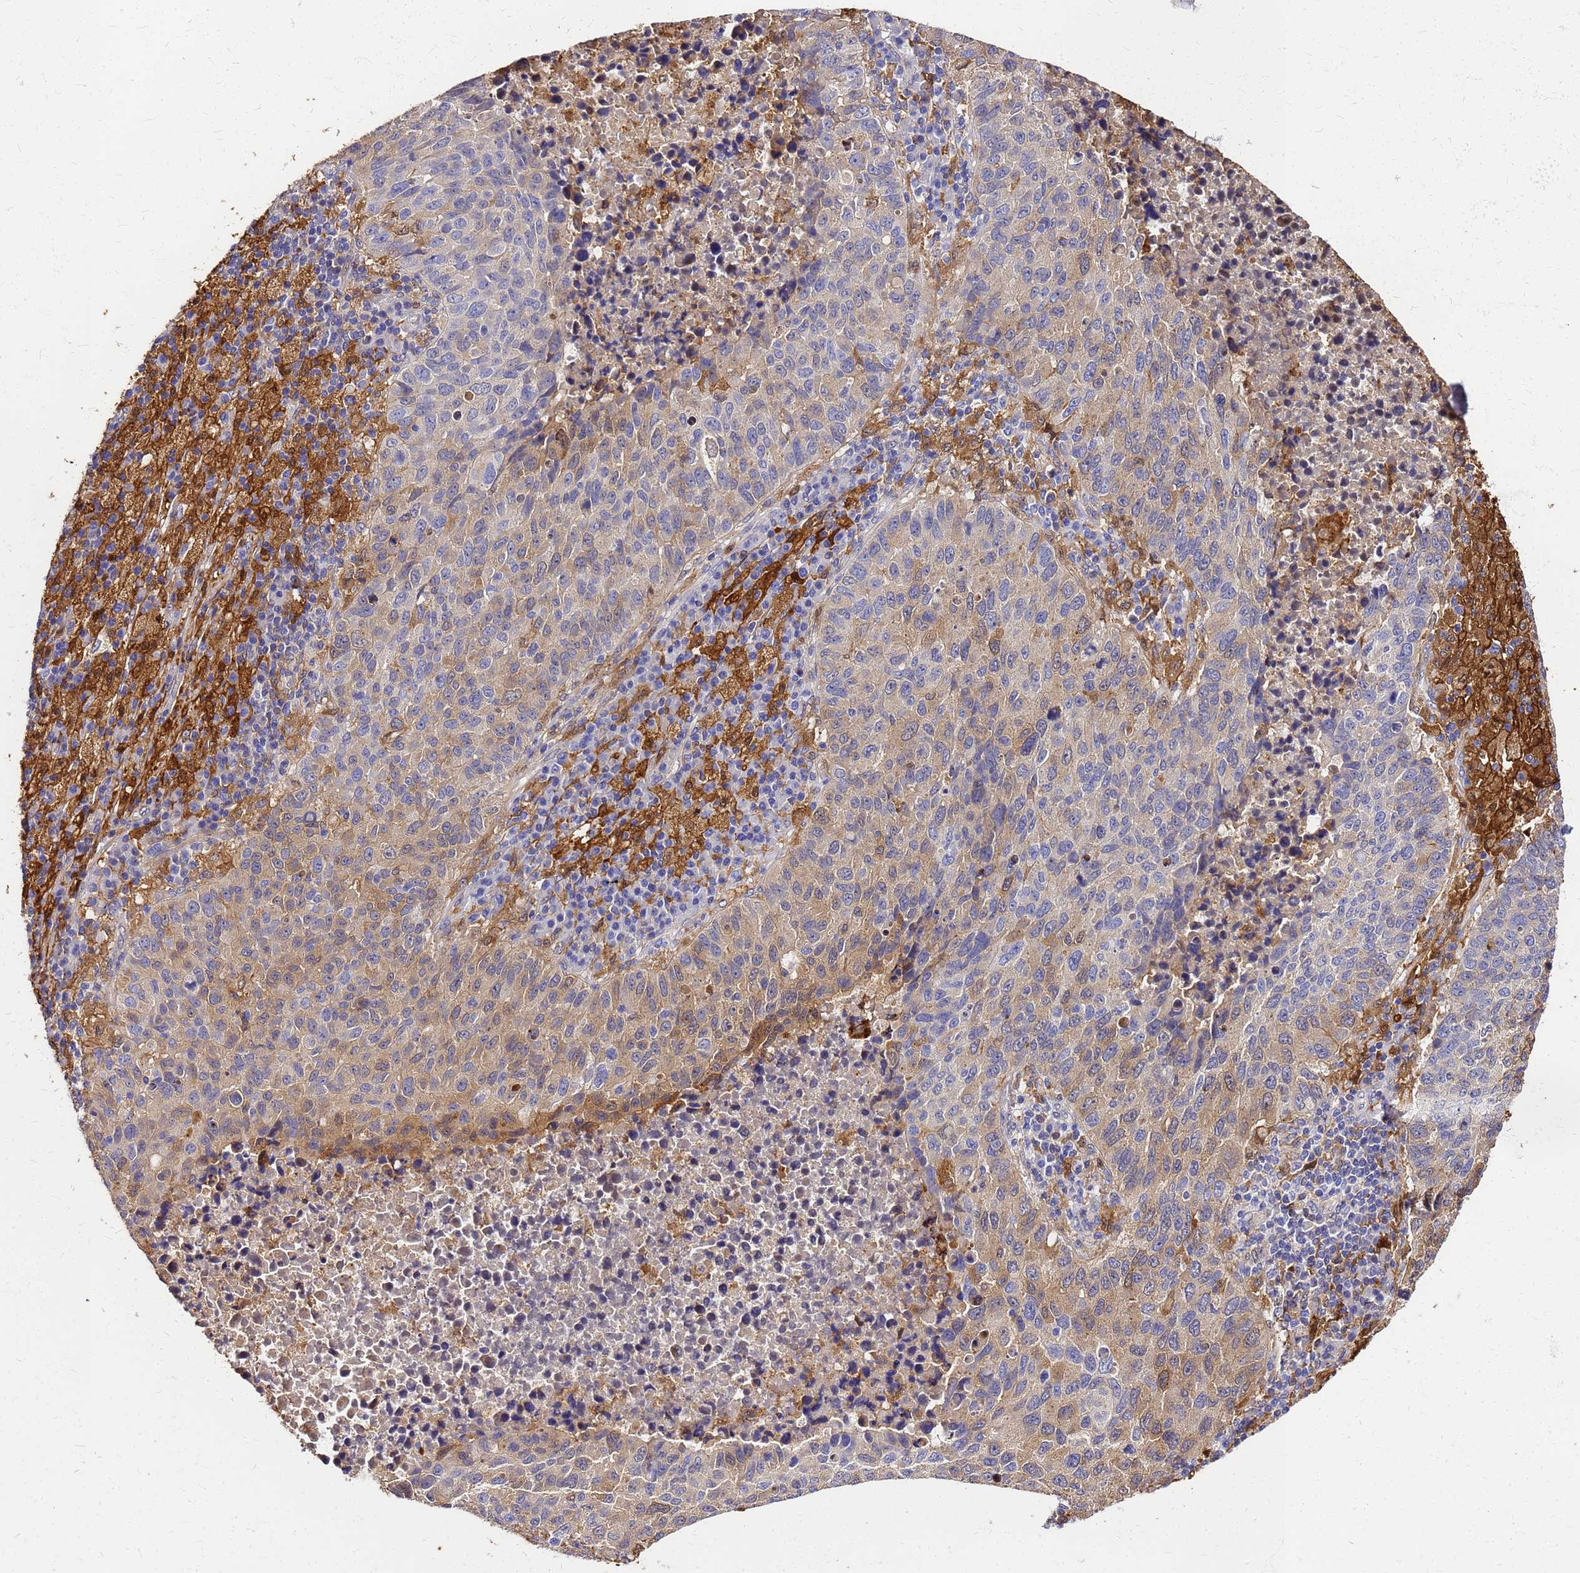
{"staining": {"intensity": "moderate", "quantity": "<25%", "location": "cytoplasmic/membranous"}, "tissue": "lung cancer", "cell_type": "Tumor cells", "image_type": "cancer", "snomed": [{"axis": "morphology", "description": "Squamous cell carcinoma, NOS"}, {"axis": "topography", "description": "Lung"}], "caption": "Human squamous cell carcinoma (lung) stained with a protein marker shows moderate staining in tumor cells.", "gene": "S100A11", "patient": {"sex": "male", "age": 73}}